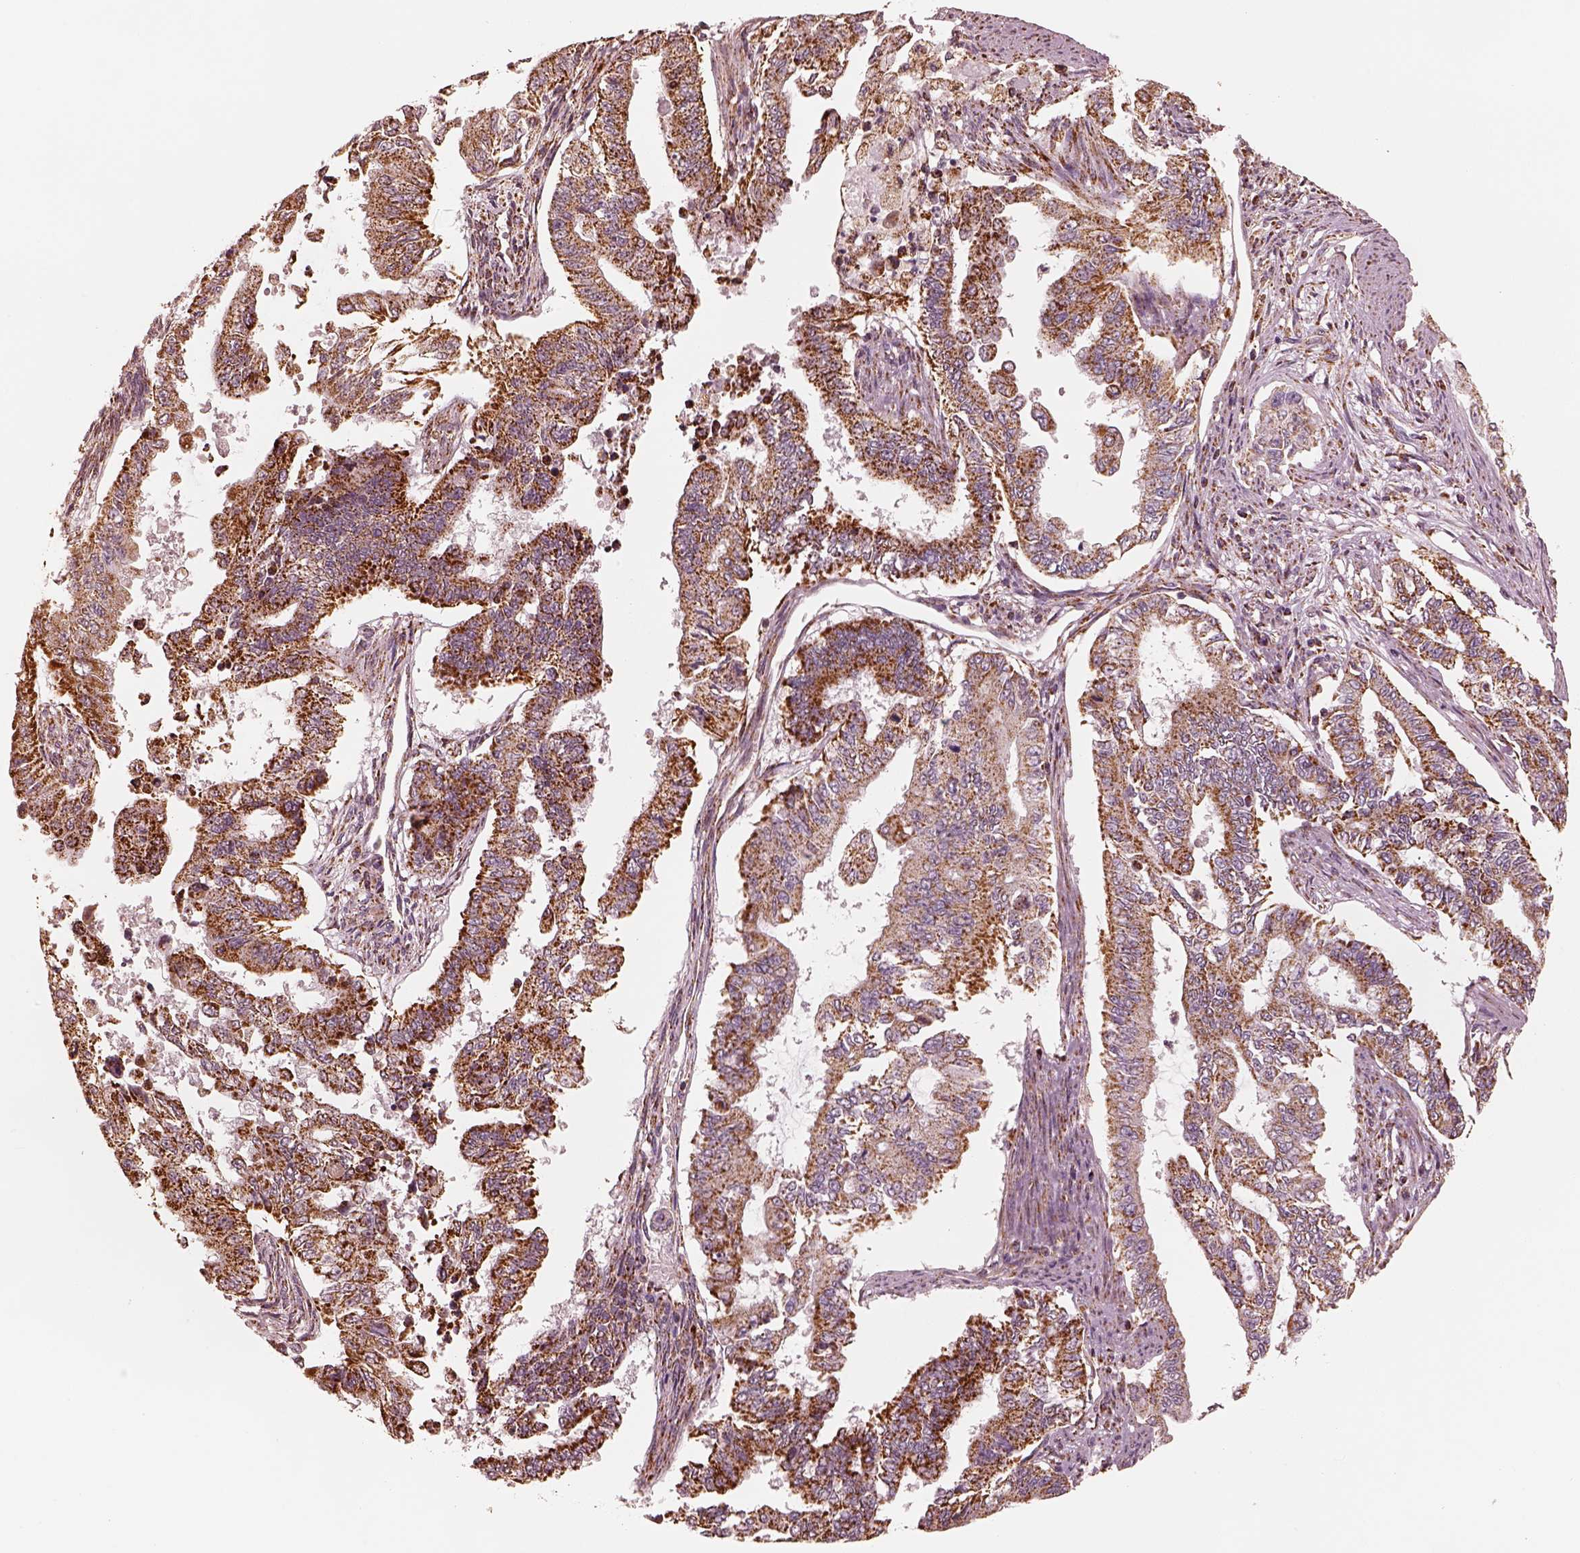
{"staining": {"intensity": "strong", "quantity": ">75%", "location": "cytoplasmic/membranous"}, "tissue": "endometrial cancer", "cell_type": "Tumor cells", "image_type": "cancer", "snomed": [{"axis": "morphology", "description": "Adenocarcinoma, NOS"}, {"axis": "topography", "description": "Uterus"}], "caption": "A high amount of strong cytoplasmic/membranous staining is appreciated in approximately >75% of tumor cells in endometrial cancer (adenocarcinoma) tissue.", "gene": "ENTPD6", "patient": {"sex": "female", "age": 59}}